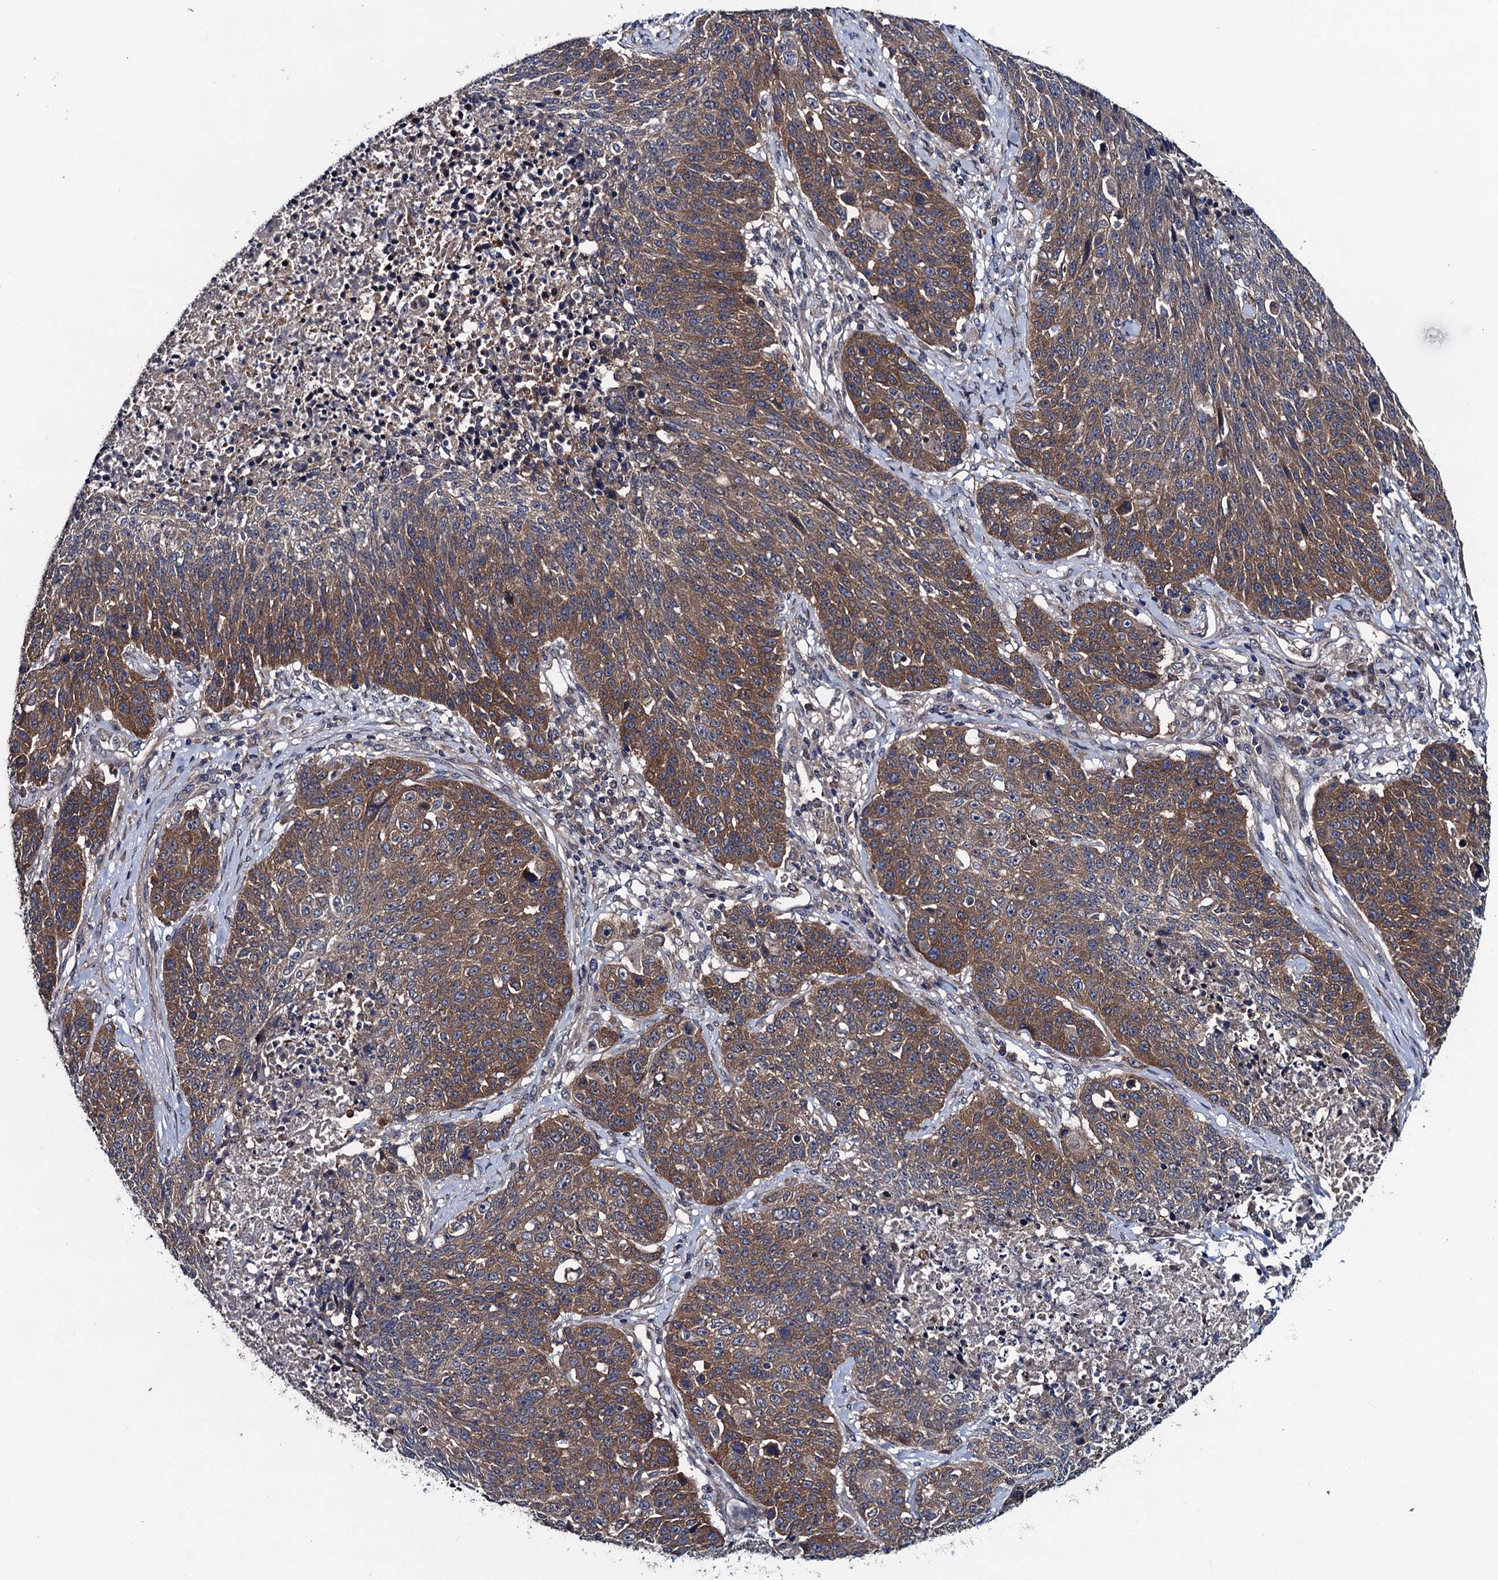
{"staining": {"intensity": "moderate", "quantity": ">75%", "location": "cytoplasmic/membranous"}, "tissue": "lung cancer", "cell_type": "Tumor cells", "image_type": "cancer", "snomed": [{"axis": "morphology", "description": "Normal tissue, NOS"}, {"axis": "morphology", "description": "Squamous cell carcinoma, NOS"}, {"axis": "topography", "description": "Lymph node"}, {"axis": "topography", "description": "Lung"}], "caption": "Immunohistochemistry of squamous cell carcinoma (lung) exhibits medium levels of moderate cytoplasmic/membranous staining in about >75% of tumor cells.", "gene": "BLTP3B", "patient": {"sex": "male", "age": 66}}